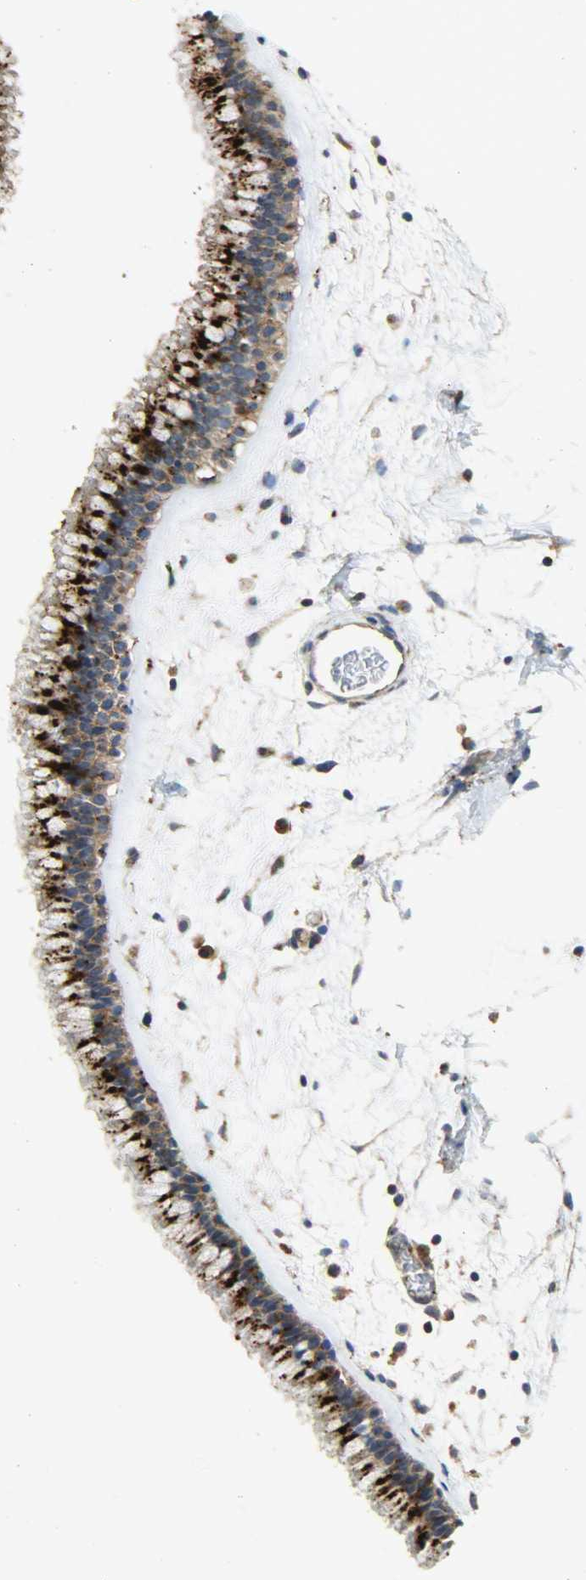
{"staining": {"intensity": "strong", "quantity": ">75%", "location": "cytoplasmic/membranous"}, "tissue": "nasopharynx", "cell_type": "Respiratory epithelial cells", "image_type": "normal", "snomed": [{"axis": "morphology", "description": "Normal tissue, NOS"}, {"axis": "morphology", "description": "Inflammation, NOS"}, {"axis": "topography", "description": "Nasopharynx"}], "caption": "A brown stain labels strong cytoplasmic/membranous expression of a protein in respiratory epithelial cells of normal human nasopharynx. (DAB (3,3'-diaminobenzidine) = brown stain, brightfield microscopy at high magnification).", "gene": "GIT2", "patient": {"sex": "male", "age": 48}}